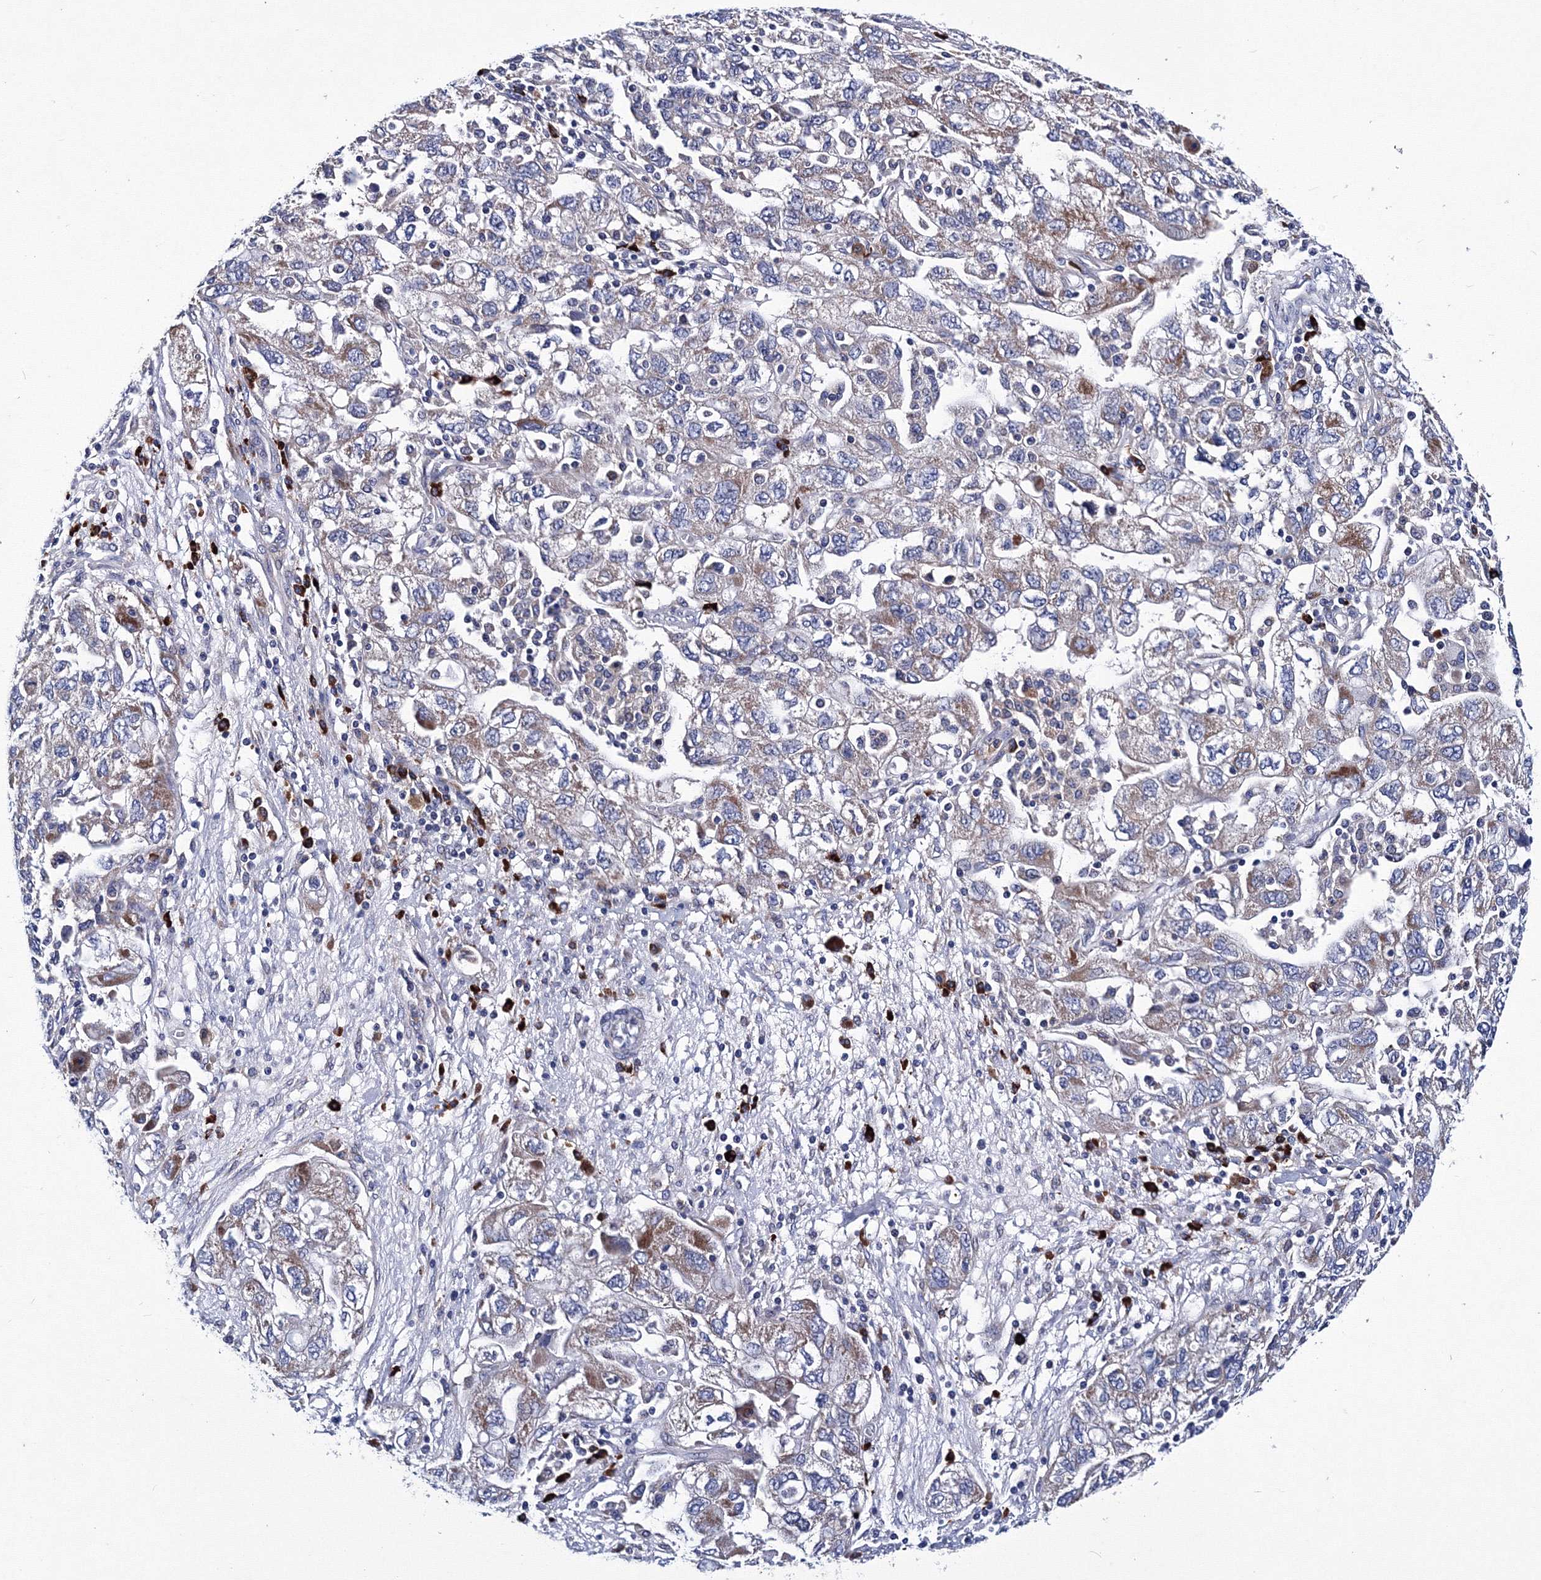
{"staining": {"intensity": "moderate", "quantity": "<25%", "location": "cytoplasmic/membranous"}, "tissue": "ovarian cancer", "cell_type": "Tumor cells", "image_type": "cancer", "snomed": [{"axis": "morphology", "description": "Carcinoma, NOS"}, {"axis": "morphology", "description": "Cystadenocarcinoma, serous, NOS"}, {"axis": "topography", "description": "Ovary"}], "caption": "An IHC micrograph of tumor tissue is shown. Protein staining in brown shows moderate cytoplasmic/membranous positivity in carcinoma (ovarian) within tumor cells.", "gene": "TRPM2", "patient": {"sex": "female", "age": 69}}